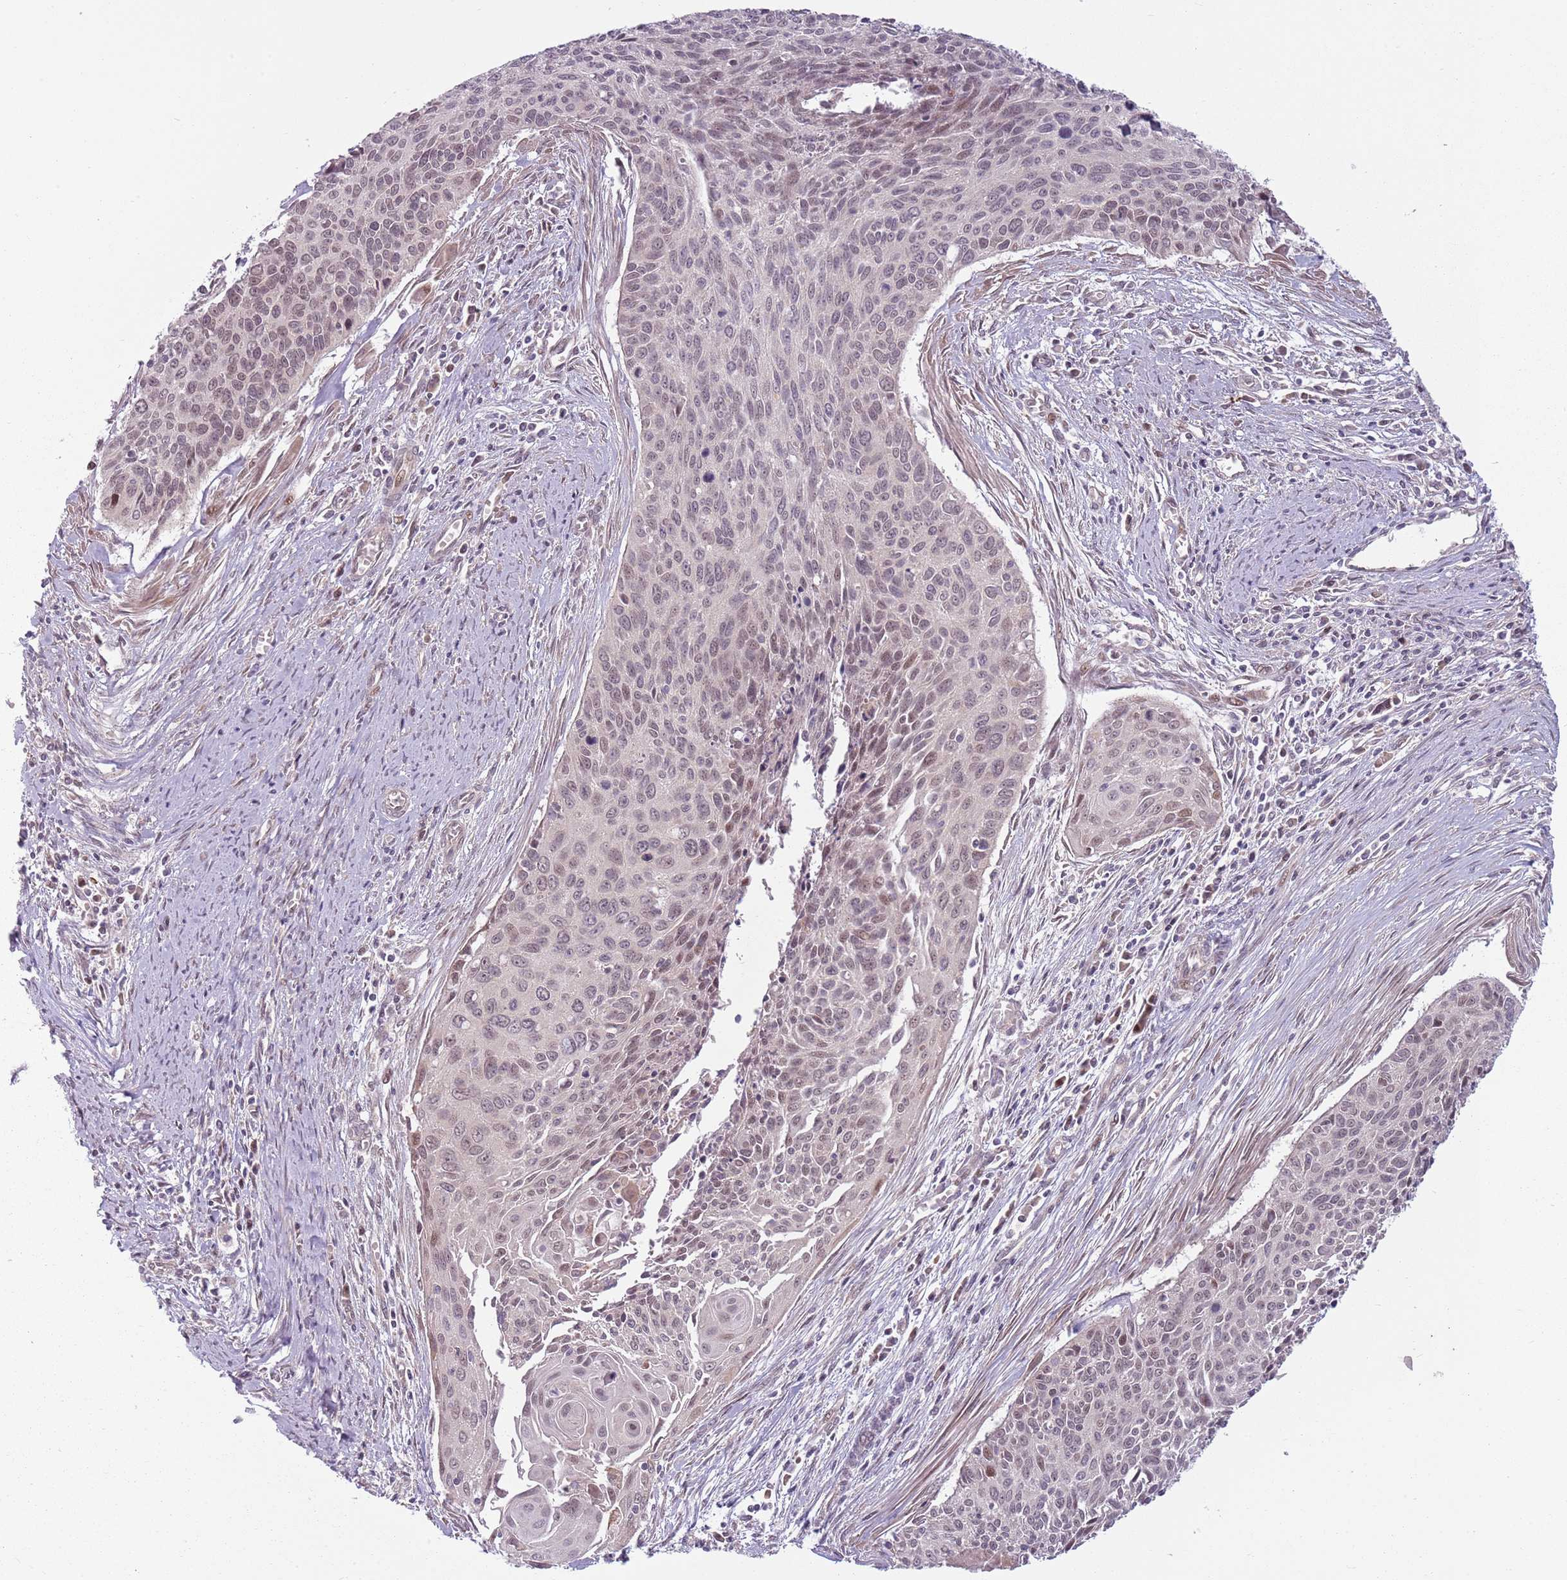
{"staining": {"intensity": "weak", "quantity": "25%-75%", "location": "nuclear"}, "tissue": "cervical cancer", "cell_type": "Tumor cells", "image_type": "cancer", "snomed": [{"axis": "morphology", "description": "Squamous cell carcinoma, NOS"}, {"axis": "topography", "description": "Cervix"}], "caption": "Cervical squamous cell carcinoma tissue reveals weak nuclear positivity in approximately 25%-75% of tumor cells", "gene": "ADGRG1", "patient": {"sex": "female", "age": 55}}